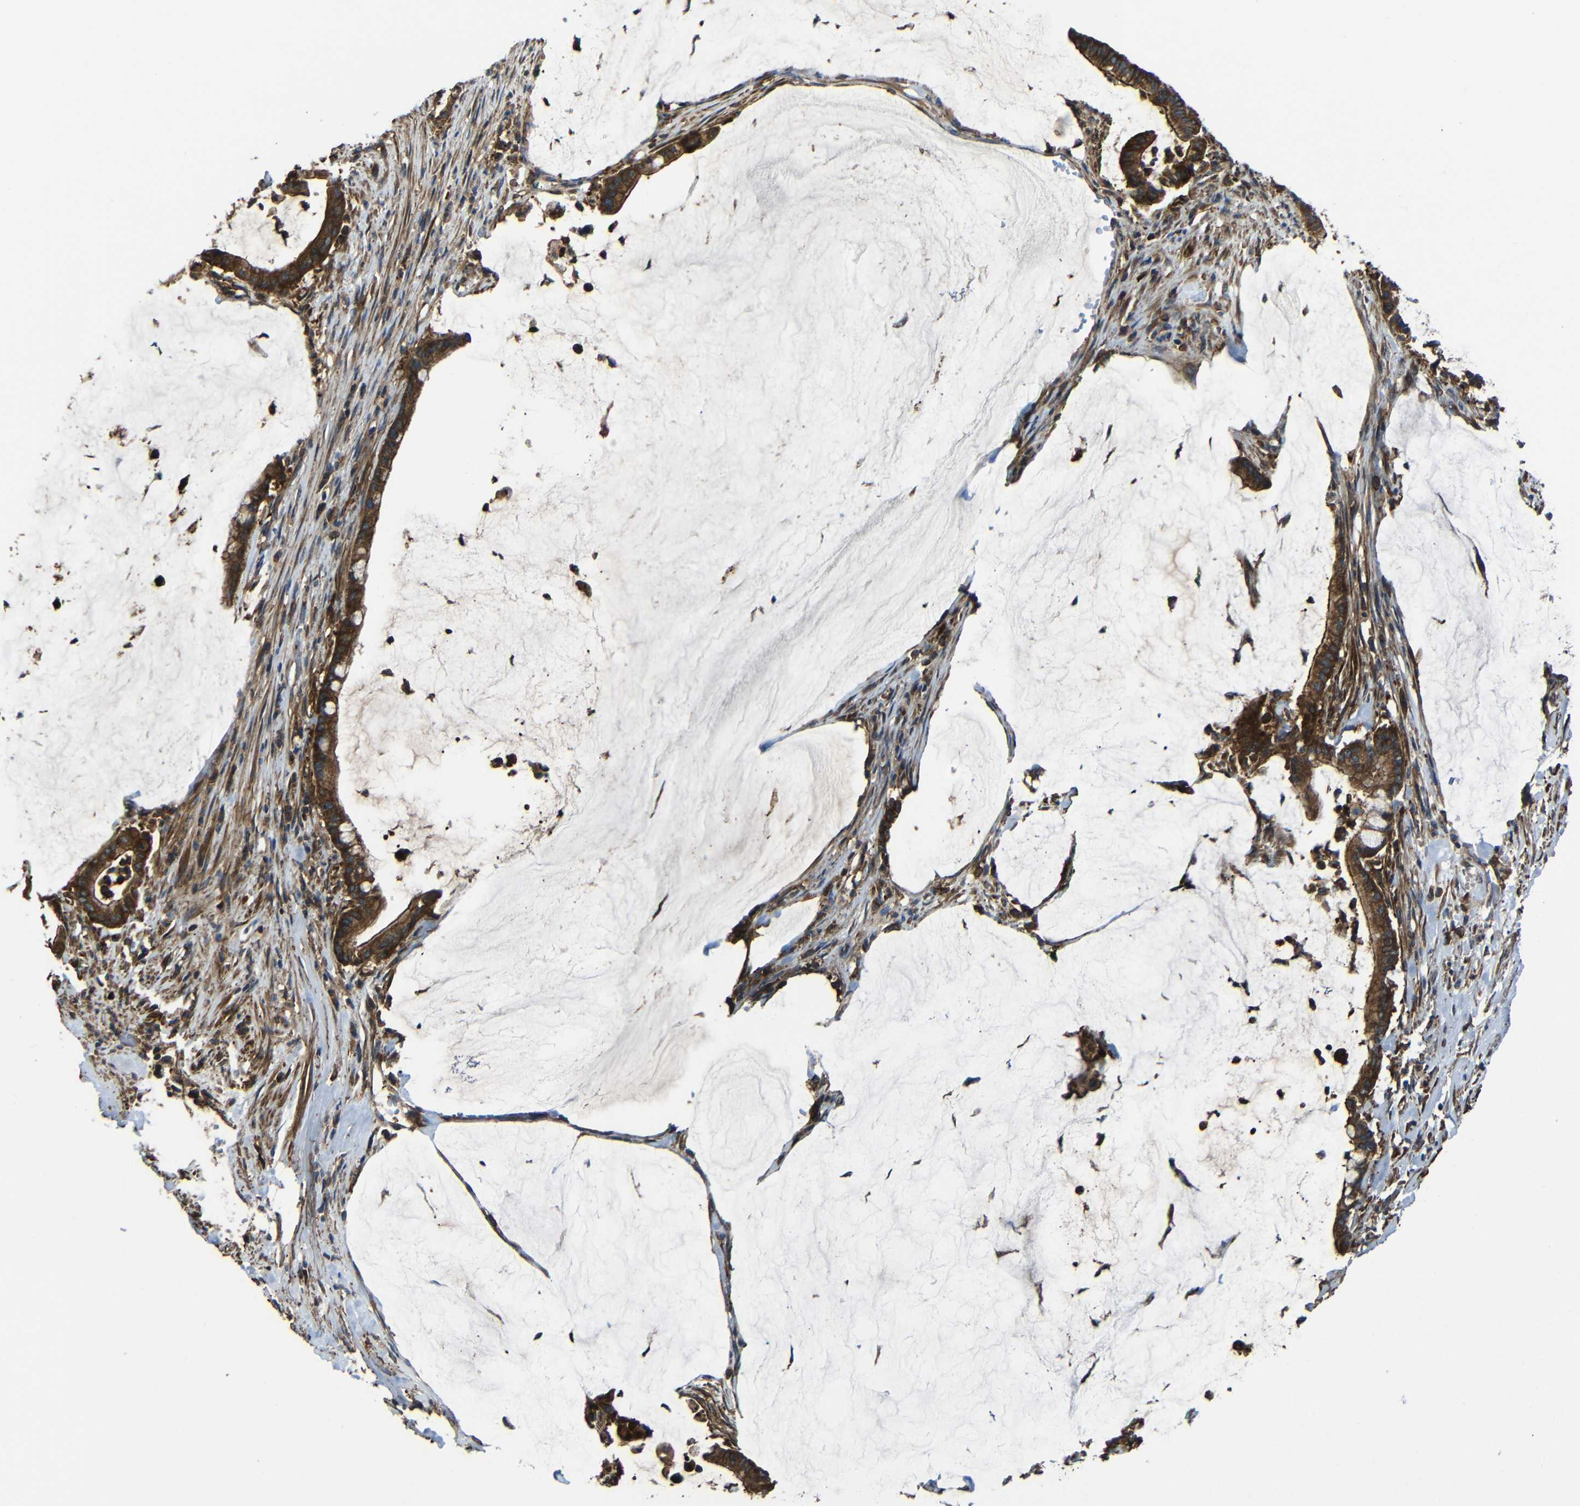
{"staining": {"intensity": "strong", "quantity": ">75%", "location": "cytoplasmic/membranous"}, "tissue": "pancreatic cancer", "cell_type": "Tumor cells", "image_type": "cancer", "snomed": [{"axis": "morphology", "description": "Adenocarcinoma, NOS"}, {"axis": "topography", "description": "Pancreas"}], "caption": "This image exhibits IHC staining of adenocarcinoma (pancreatic), with high strong cytoplasmic/membranous staining in about >75% of tumor cells.", "gene": "PTCH1", "patient": {"sex": "male", "age": 41}}